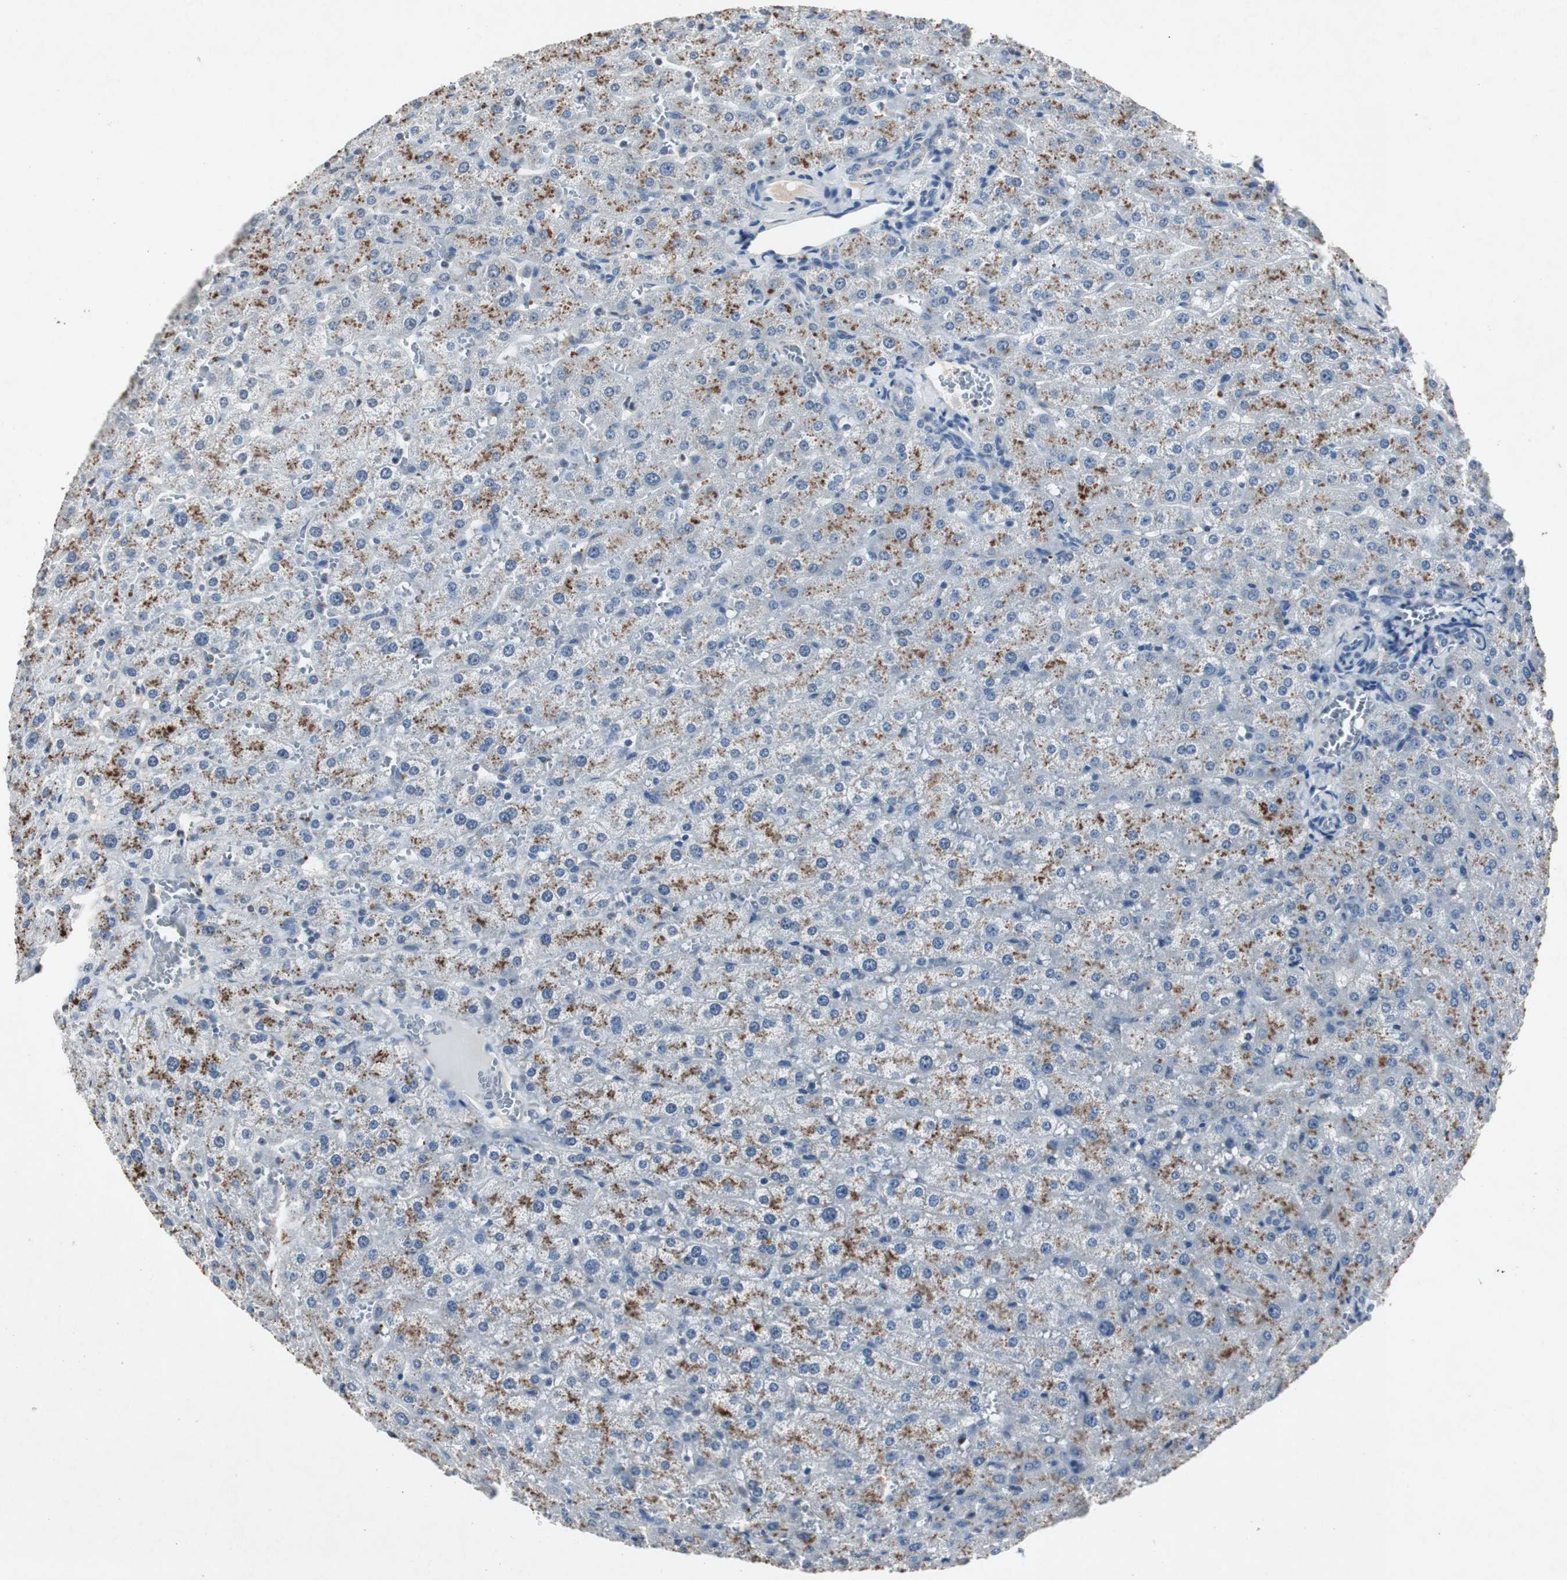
{"staining": {"intensity": "negative", "quantity": "none", "location": "none"}, "tissue": "liver", "cell_type": "Cholangiocytes", "image_type": "normal", "snomed": [{"axis": "morphology", "description": "Normal tissue, NOS"}, {"axis": "morphology", "description": "Fibrosis, NOS"}, {"axis": "topography", "description": "Liver"}], "caption": "Image shows no significant protein expression in cholangiocytes of benign liver. The staining was performed using DAB (3,3'-diaminobenzidine) to visualize the protein expression in brown, while the nuclei were stained in blue with hematoxylin (Magnification: 20x).", "gene": "ADNP2", "patient": {"sex": "female", "age": 29}}